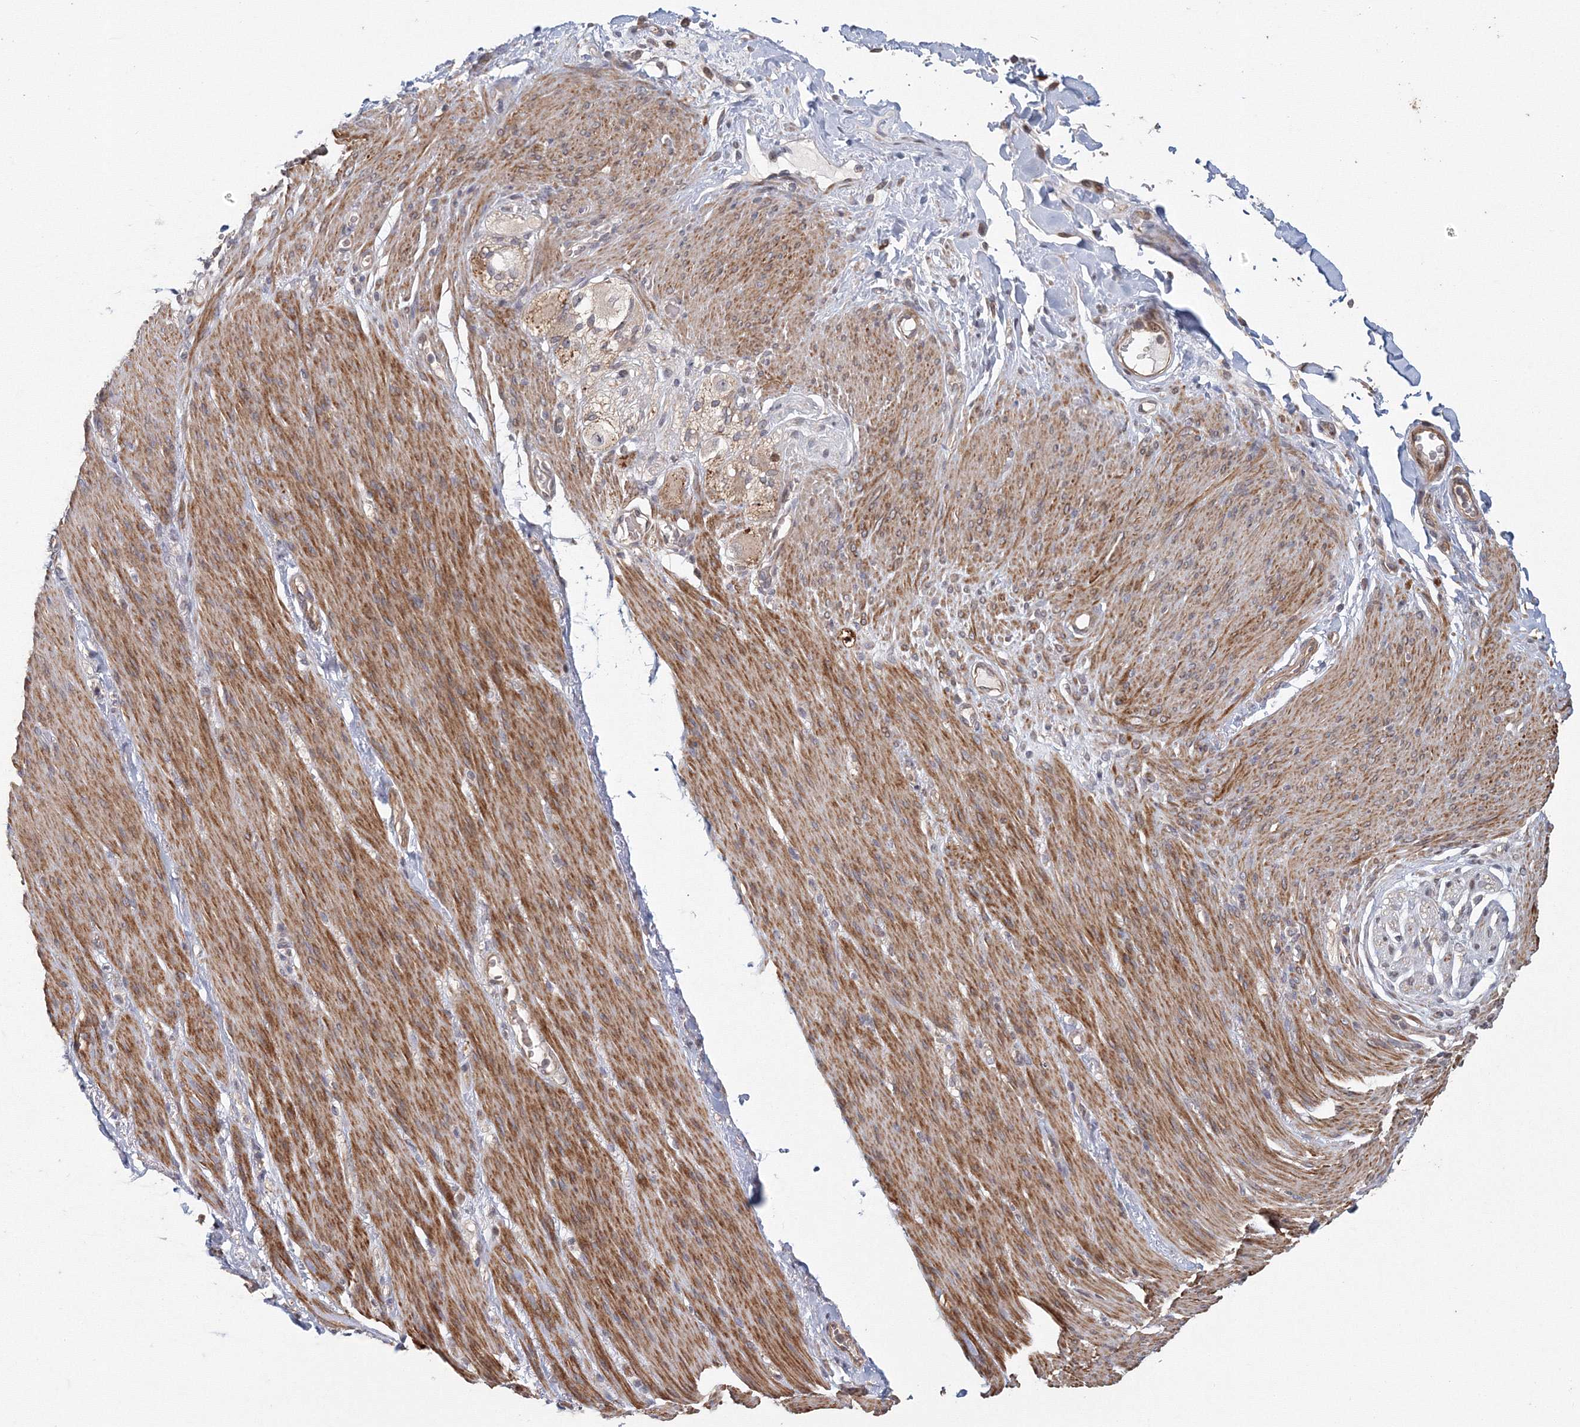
{"staining": {"intensity": "moderate", "quantity": ">75%", "location": "cytoplasmic/membranous,nuclear"}, "tissue": "soft tissue", "cell_type": "Chondrocytes", "image_type": "normal", "snomed": [{"axis": "morphology", "description": "Normal tissue, NOS"}, {"axis": "topography", "description": "Colon"}, {"axis": "topography", "description": "Peripheral nerve tissue"}], "caption": "Immunohistochemistry photomicrograph of unremarkable human soft tissue stained for a protein (brown), which demonstrates medium levels of moderate cytoplasmic/membranous,nuclear staining in approximately >75% of chondrocytes.", "gene": "TACC2", "patient": {"sex": "female", "age": 61}}